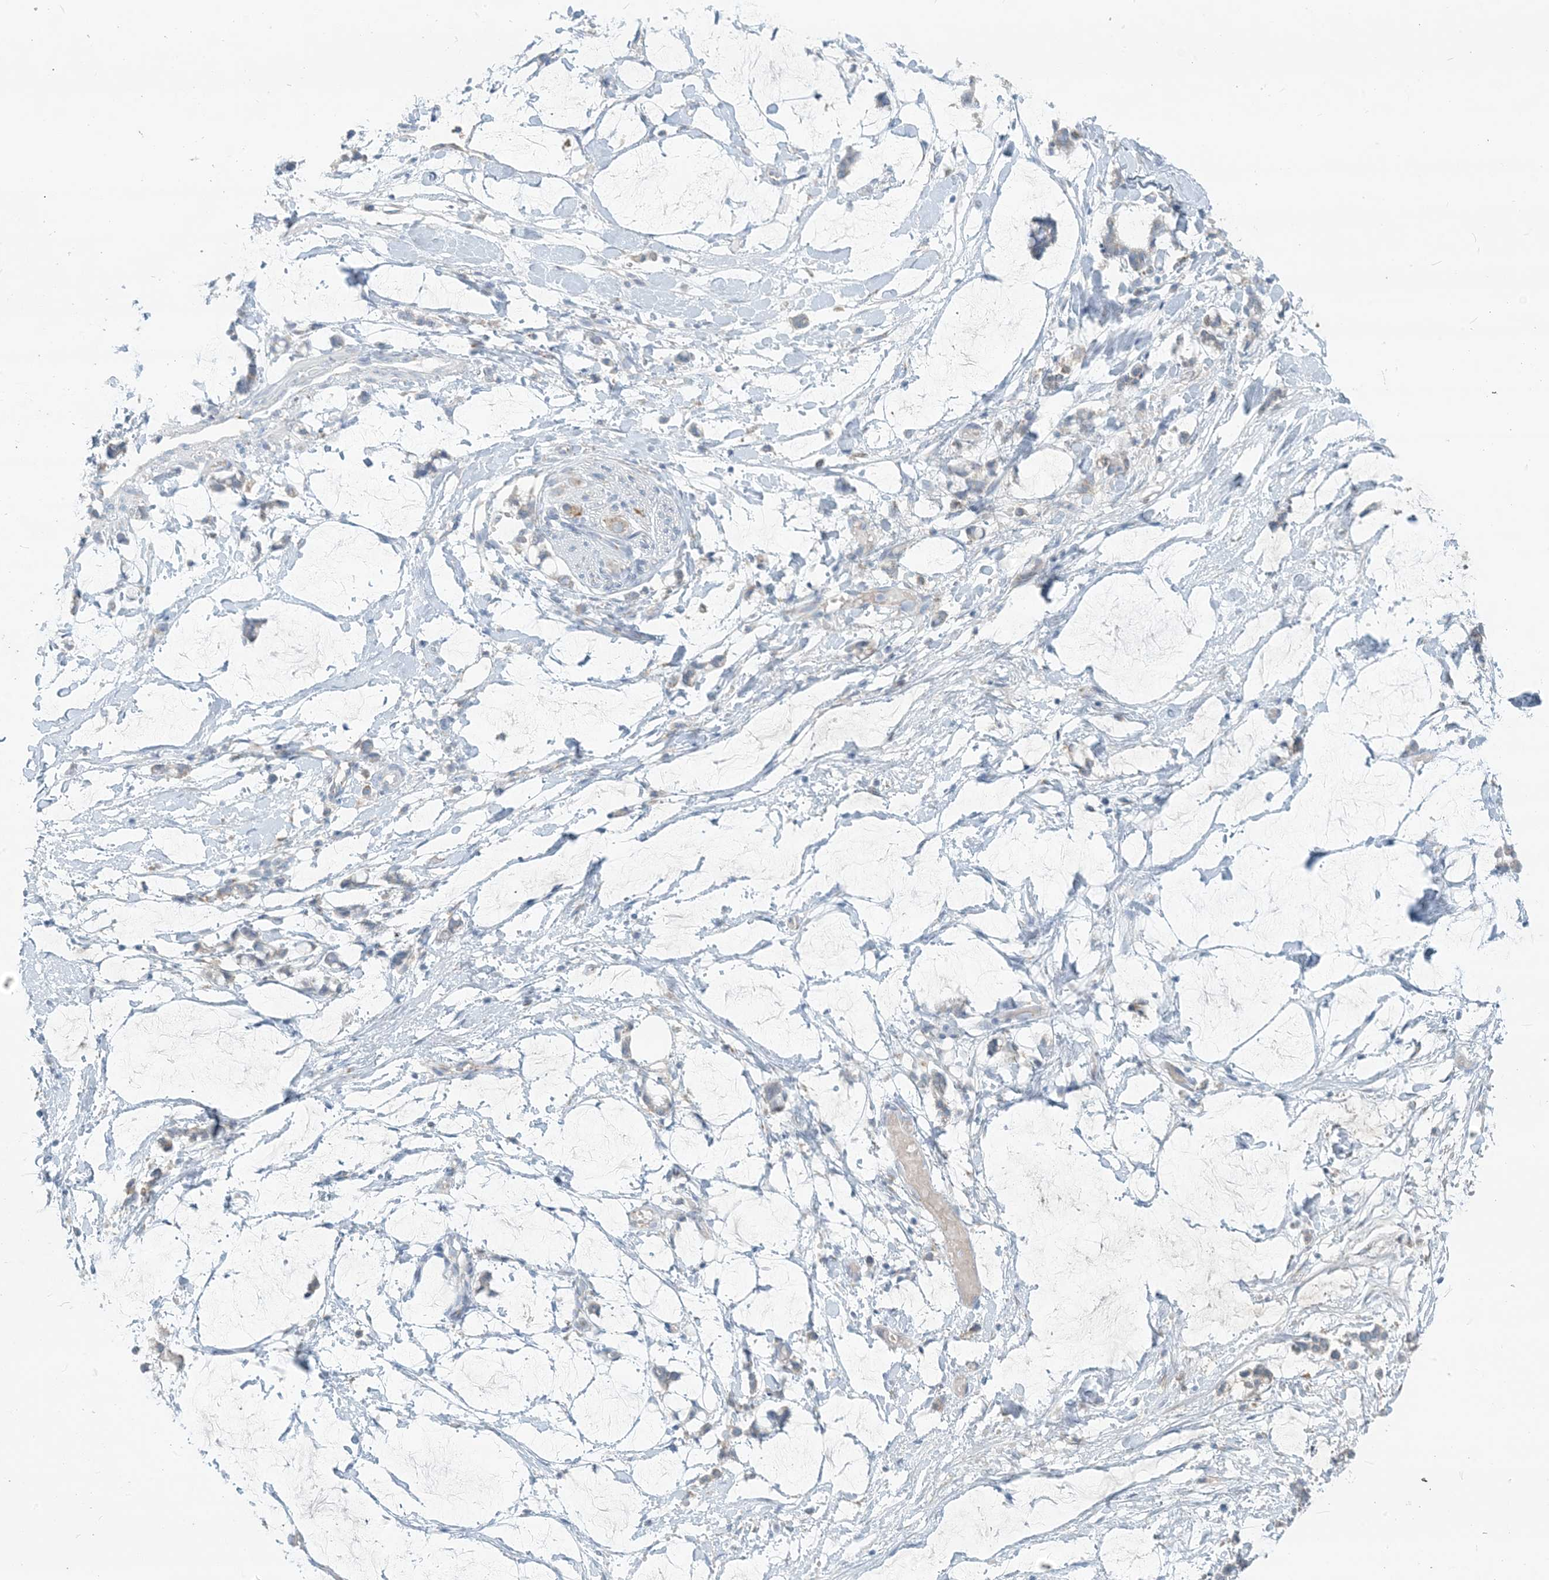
{"staining": {"intensity": "negative", "quantity": "none", "location": "none"}, "tissue": "adipose tissue", "cell_type": "Adipocytes", "image_type": "normal", "snomed": [{"axis": "morphology", "description": "Normal tissue, NOS"}, {"axis": "morphology", "description": "Adenocarcinoma, NOS"}, {"axis": "topography", "description": "Colon"}, {"axis": "topography", "description": "Peripheral nerve tissue"}], "caption": "A photomicrograph of adipose tissue stained for a protein demonstrates no brown staining in adipocytes.", "gene": "SCML1", "patient": {"sex": "male", "age": 14}}